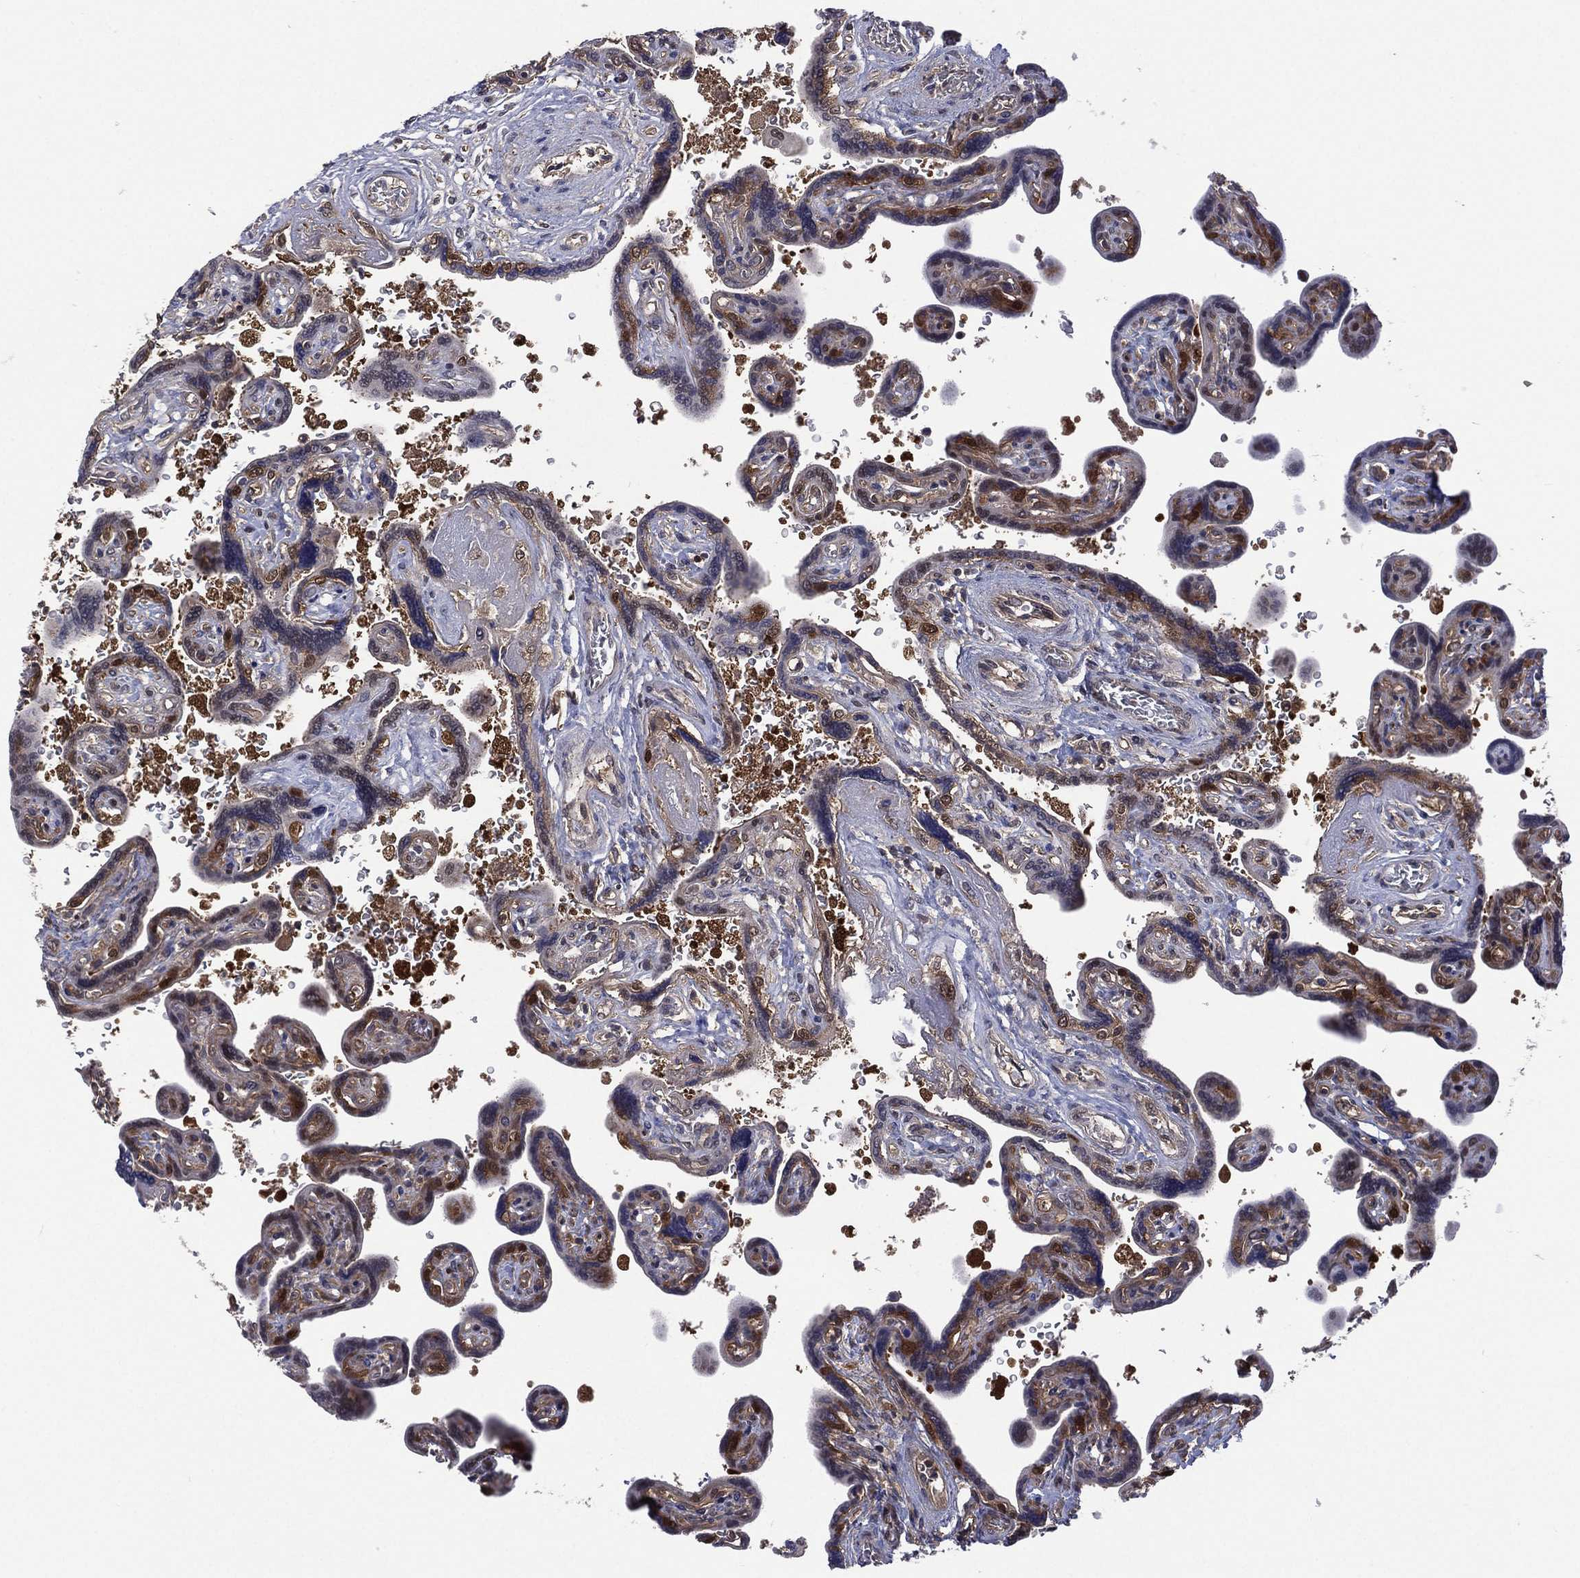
{"staining": {"intensity": "moderate", "quantity": "<25%", "location": "nuclear"}, "tissue": "placenta", "cell_type": "Decidual cells", "image_type": "normal", "snomed": [{"axis": "morphology", "description": "Normal tissue, NOS"}, {"axis": "topography", "description": "Placenta"}], "caption": "DAB (3,3'-diaminobenzidine) immunohistochemical staining of unremarkable human placenta reveals moderate nuclear protein staining in approximately <25% of decidual cells.", "gene": "MTAP", "patient": {"sex": "female", "age": 32}}